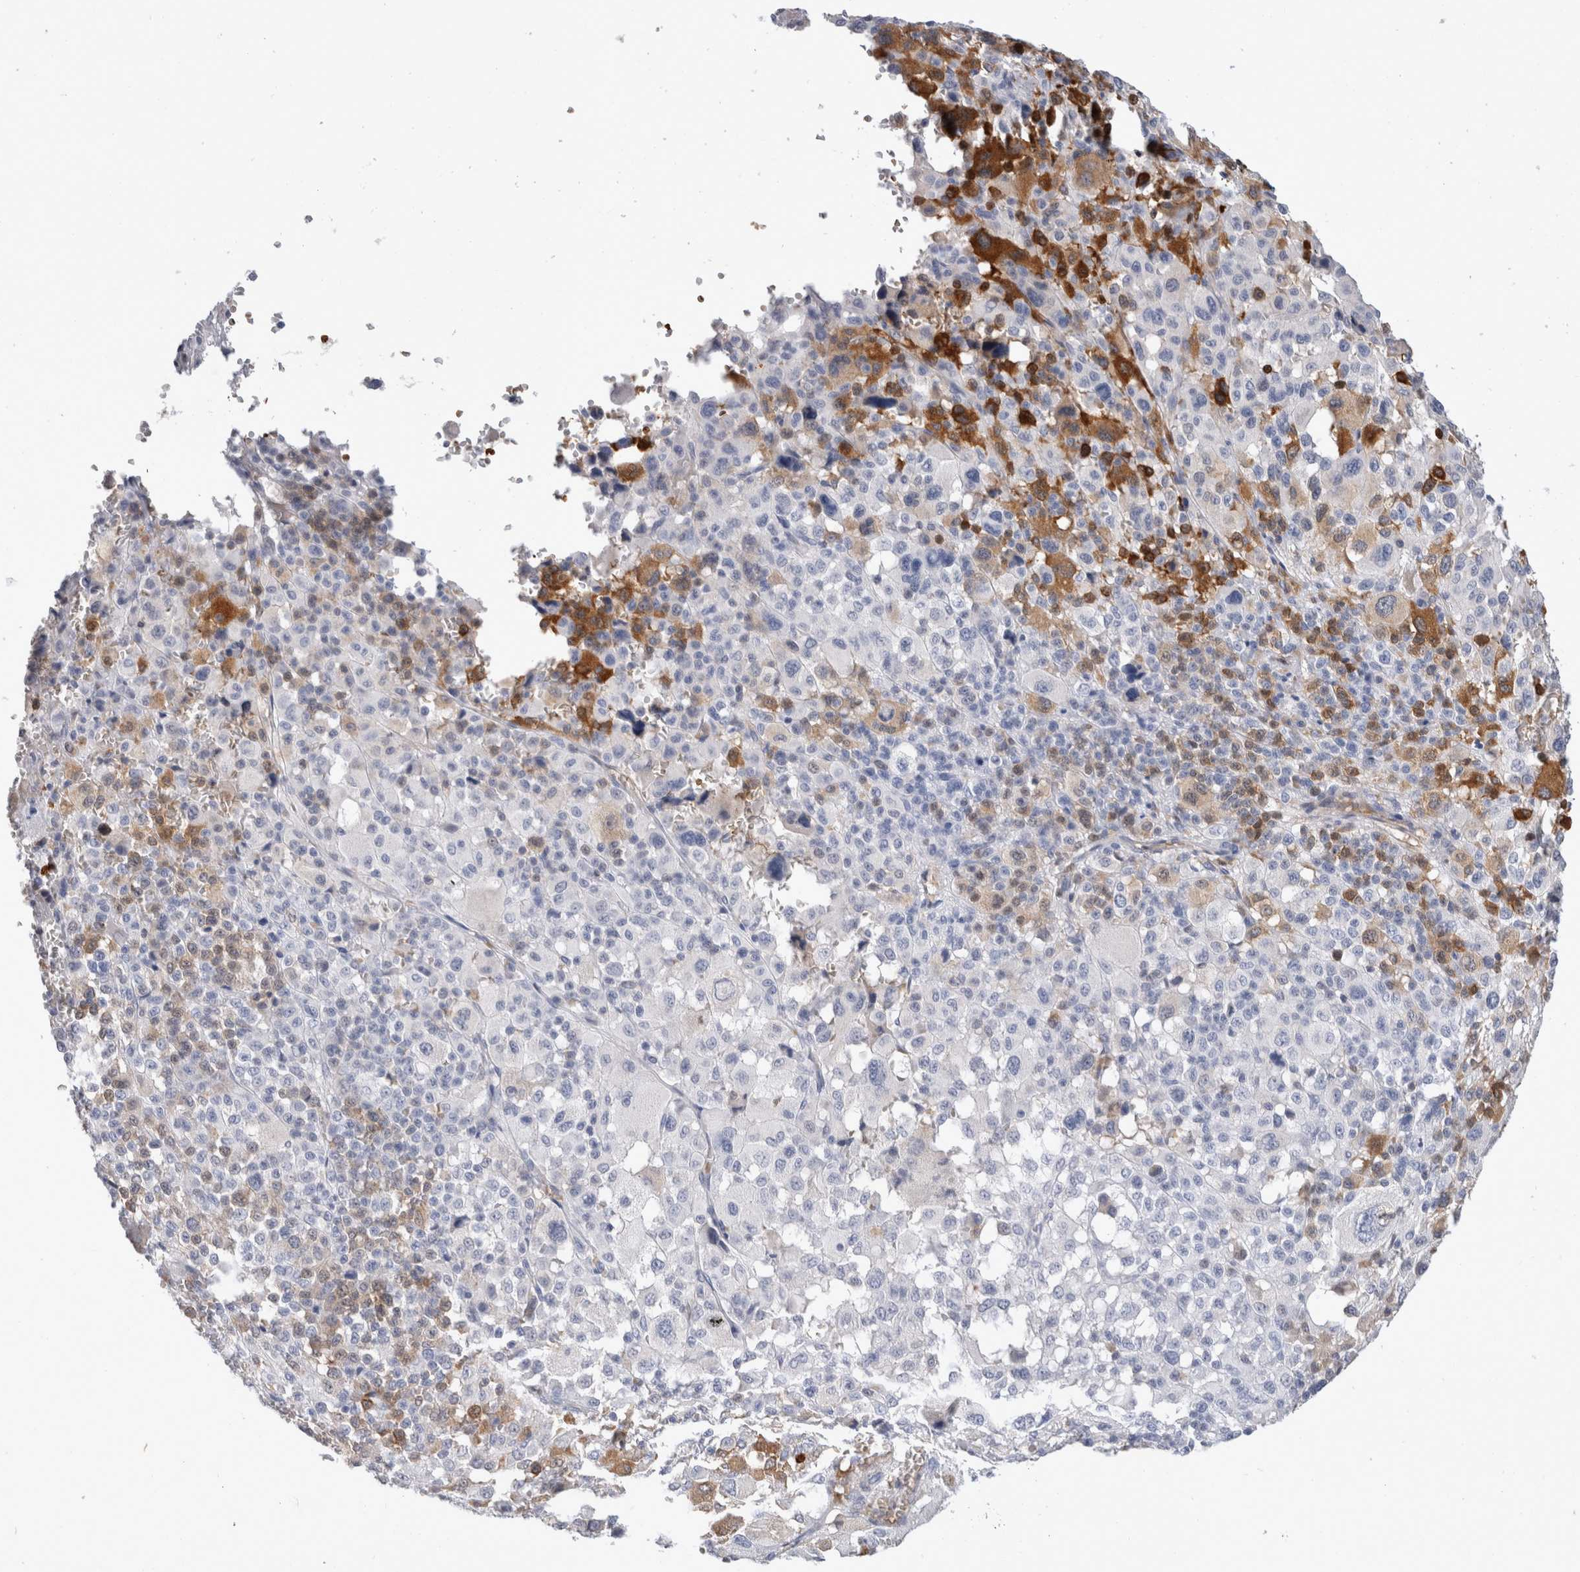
{"staining": {"intensity": "moderate", "quantity": "25%-75%", "location": "cytoplasmic/membranous"}, "tissue": "melanoma", "cell_type": "Tumor cells", "image_type": "cancer", "snomed": [{"axis": "morphology", "description": "Malignant melanoma, Metastatic site"}, {"axis": "topography", "description": "Skin"}], "caption": "DAB immunohistochemical staining of melanoma reveals moderate cytoplasmic/membranous protein expression in approximately 25%-75% of tumor cells.", "gene": "CA1", "patient": {"sex": "female", "age": 74}}